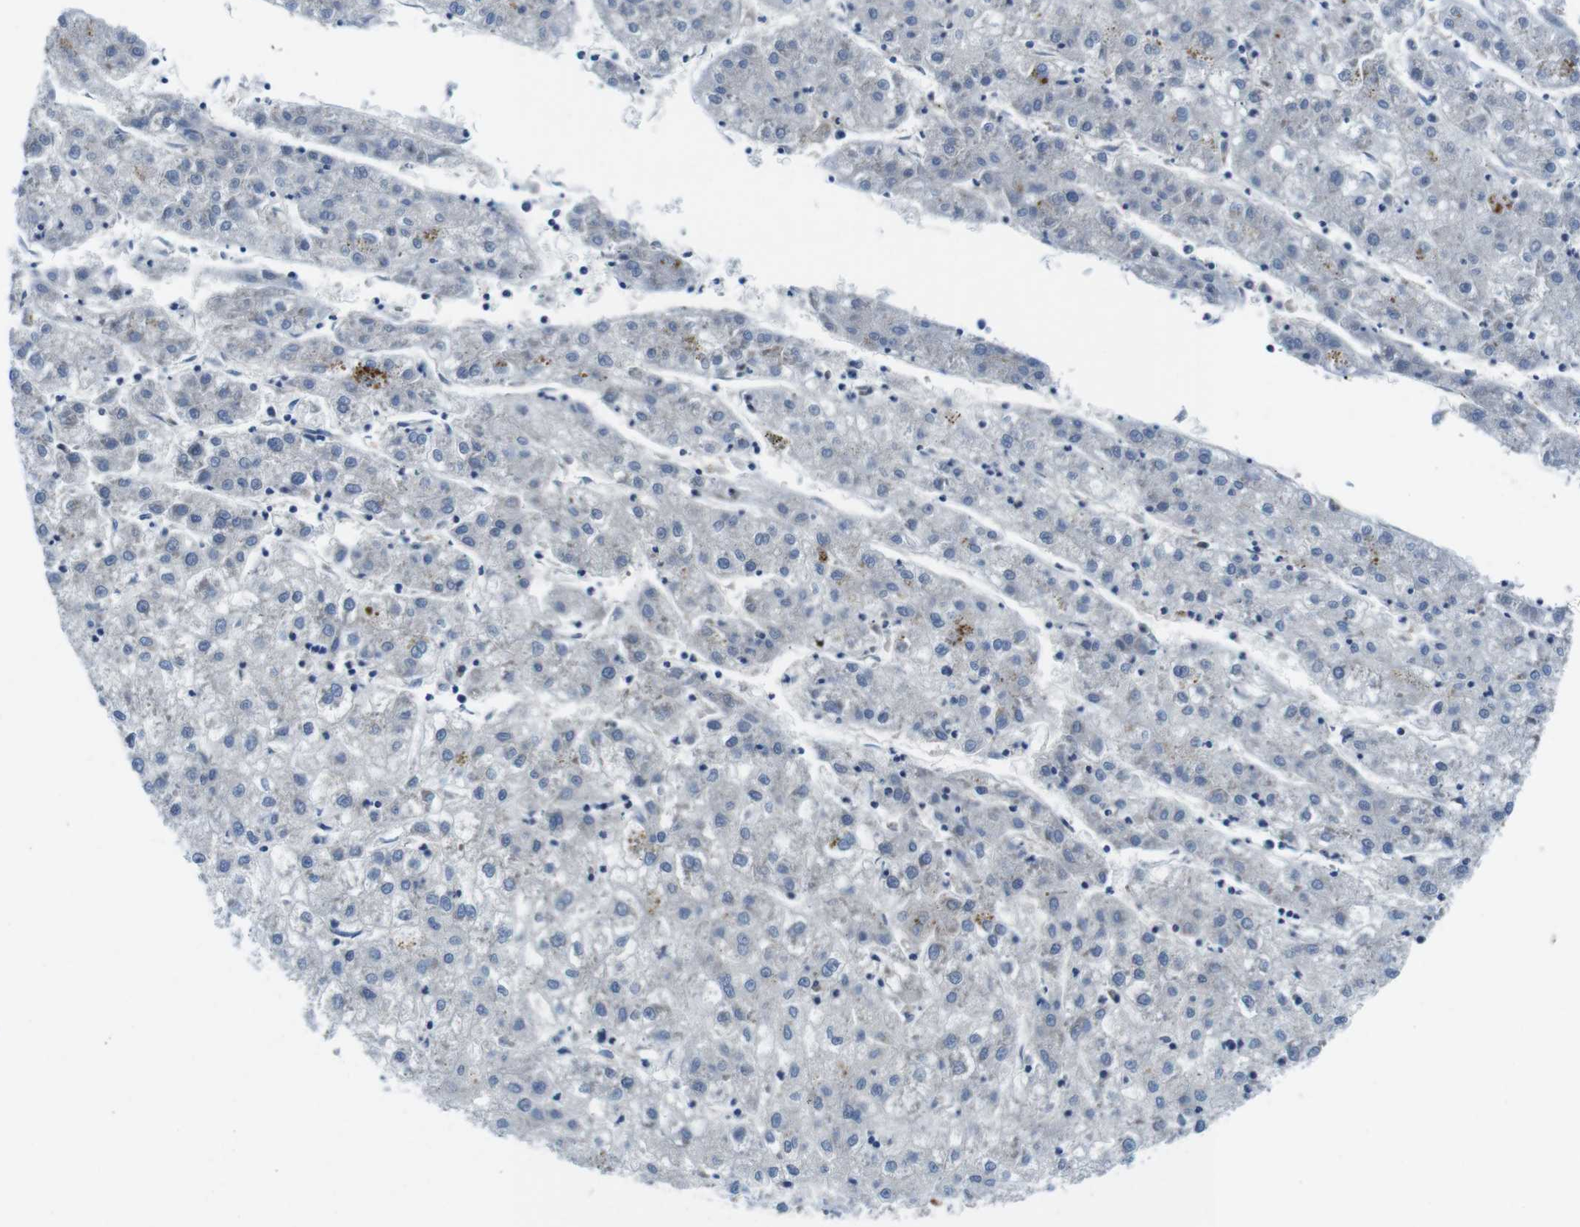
{"staining": {"intensity": "negative", "quantity": "none", "location": "none"}, "tissue": "liver cancer", "cell_type": "Tumor cells", "image_type": "cancer", "snomed": [{"axis": "morphology", "description": "Carcinoma, Hepatocellular, NOS"}, {"axis": "topography", "description": "Liver"}], "caption": "High power microscopy photomicrograph of an IHC photomicrograph of liver cancer (hepatocellular carcinoma), revealing no significant expression in tumor cells. (DAB (3,3'-diaminobenzidine) immunohistochemistry (IHC) with hematoxylin counter stain).", "gene": "PIK3CD", "patient": {"sex": "male", "age": 72}}